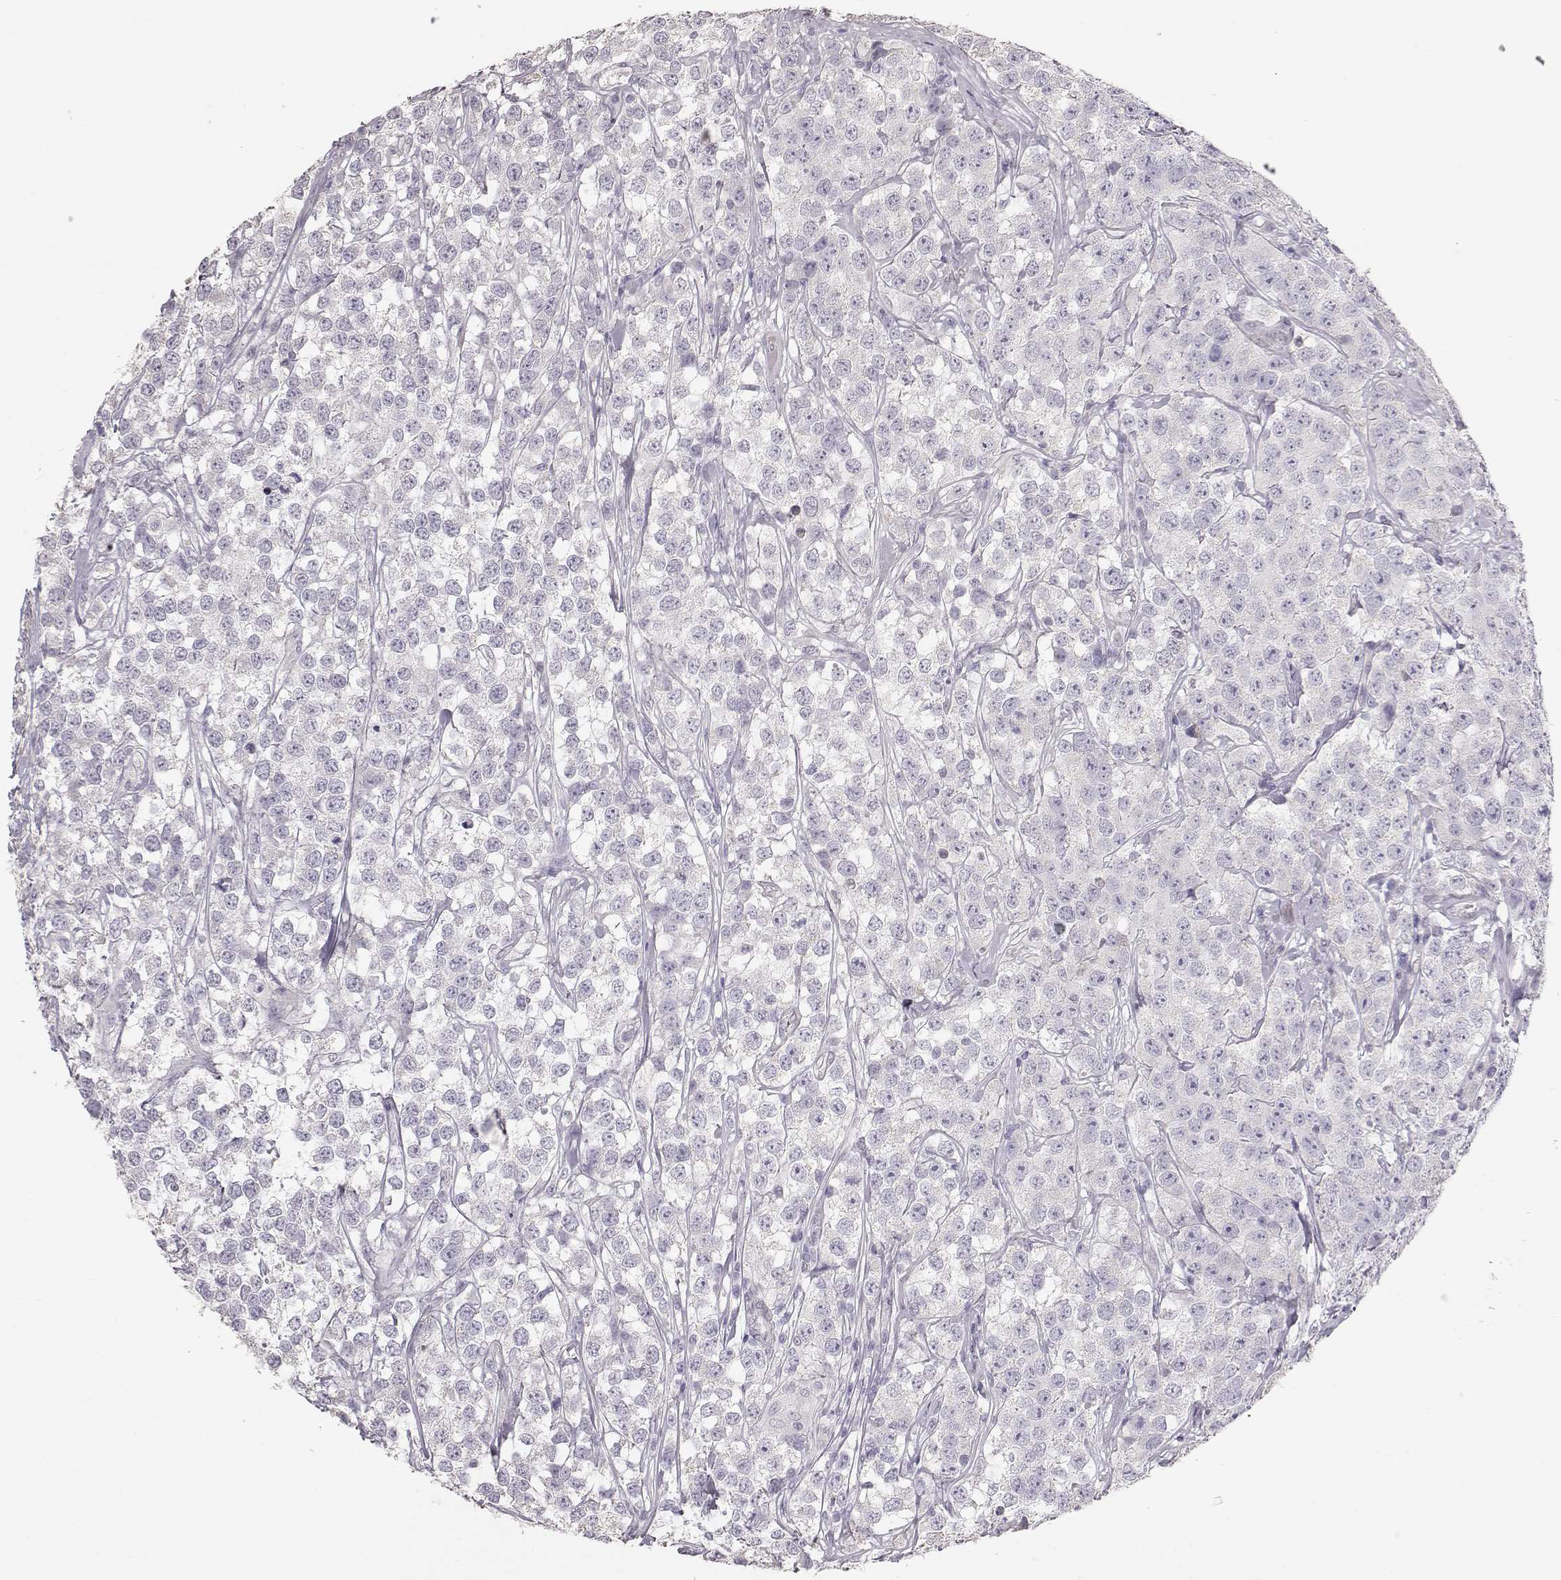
{"staining": {"intensity": "negative", "quantity": "none", "location": "none"}, "tissue": "testis cancer", "cell_type": "Tumor cells", "image_type": "cancer", "snomed": [{"axis": "morphology", "description": "Seminoma, NOS"}, {"axis": "topography", "description": "Testis"}], "caption": "This is an IHC histopathology image of human testis seminoma. There is no staining in tumor cells.", "gene": "POU1F1", "patient": {"sex": "male", "age": 59}}